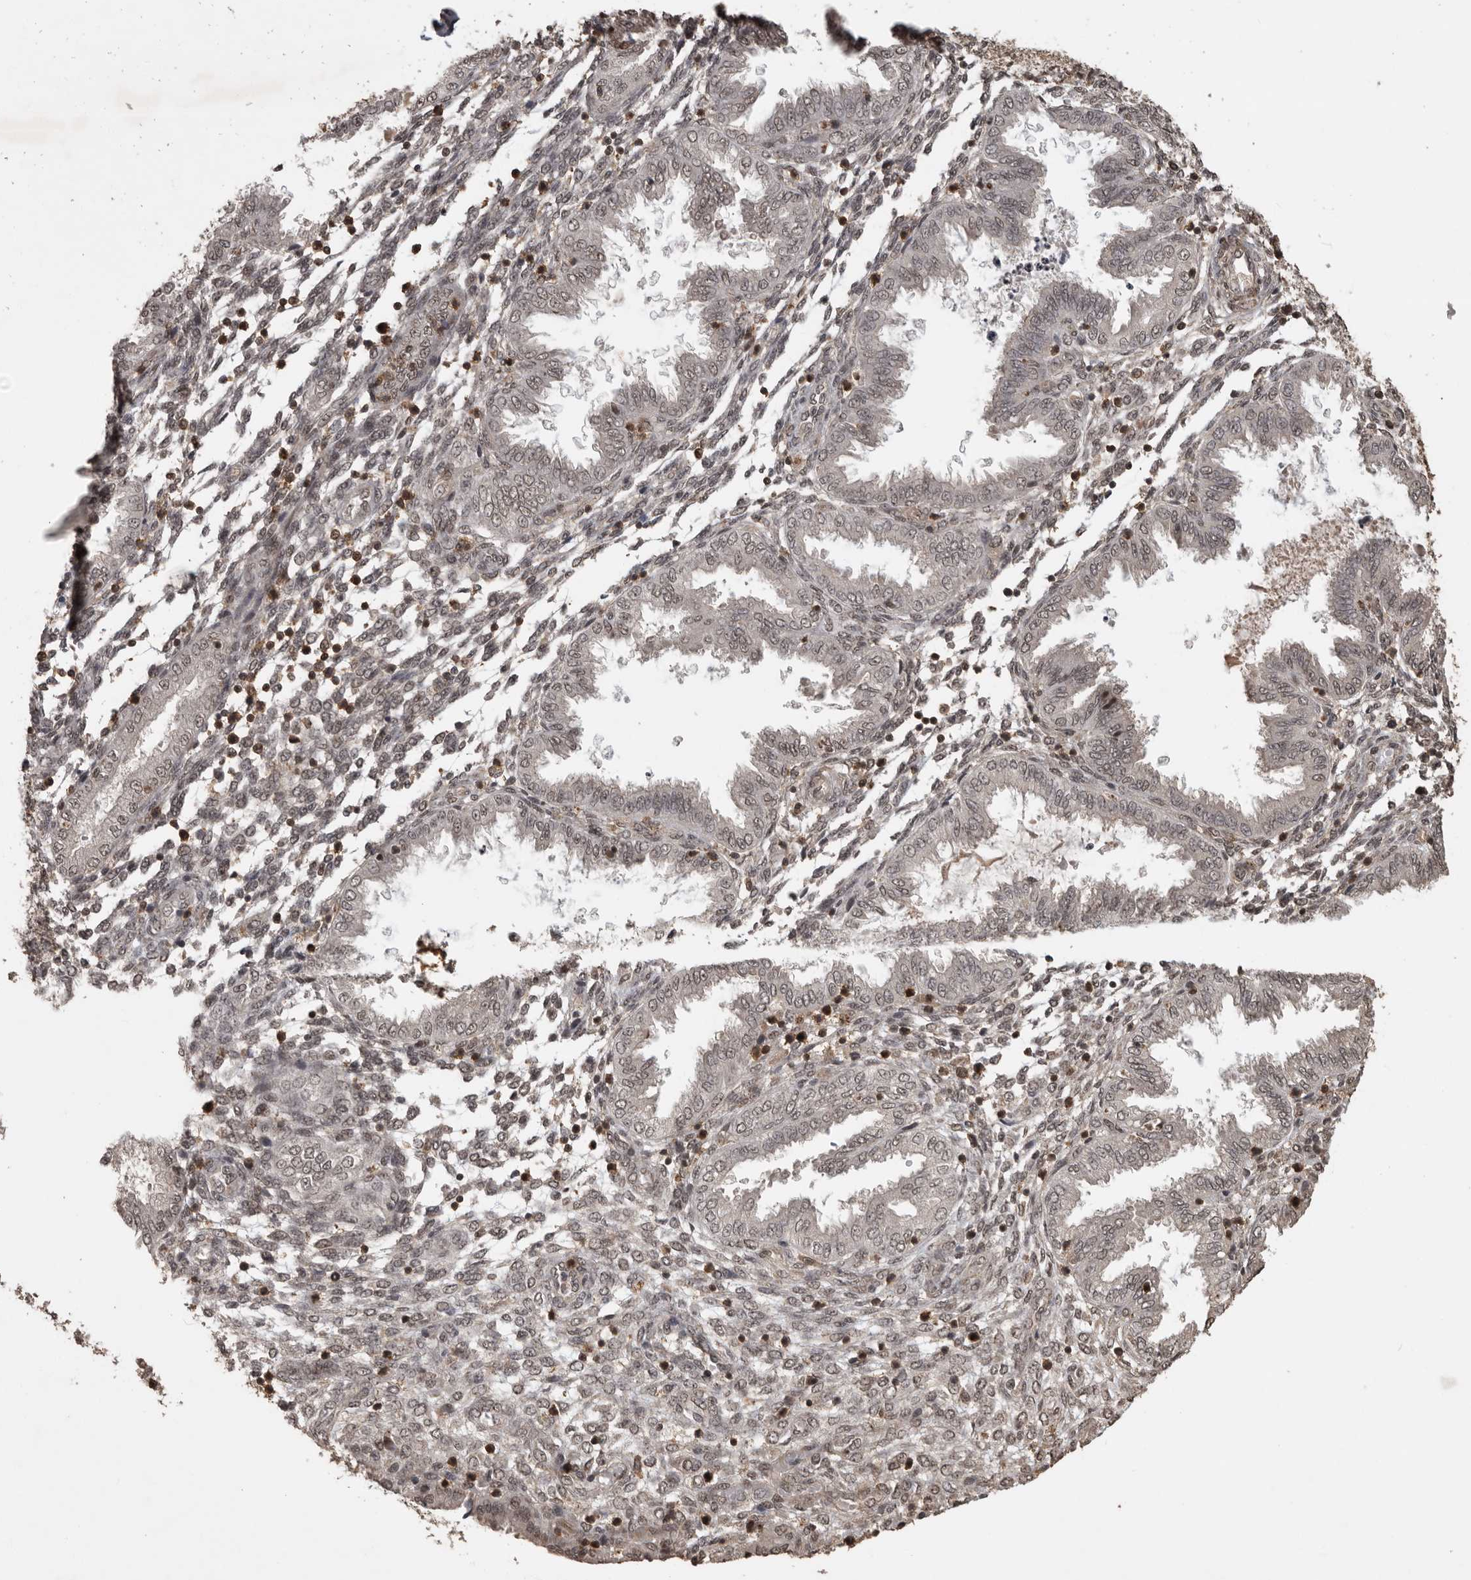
{"staining": {"intensity": "moderate", "quantity": ">75%", "location": "nuclear"}, "tissue": "endometrium", "cell_type": "Cells in endometrial stroma", "image_type": "normal", "snomed": [{"axis": "morphology", "description": "Normal tissue, NOS"}, {"axis": "topography", "description": "Endometrium"}], "caption": "A brown stain labels moderate nuclear expression of a protein in cells in endometrial stroma of benign human endometrium.", "gene": "CBLL1", "patient": {"sex": "female", "age": 33}}